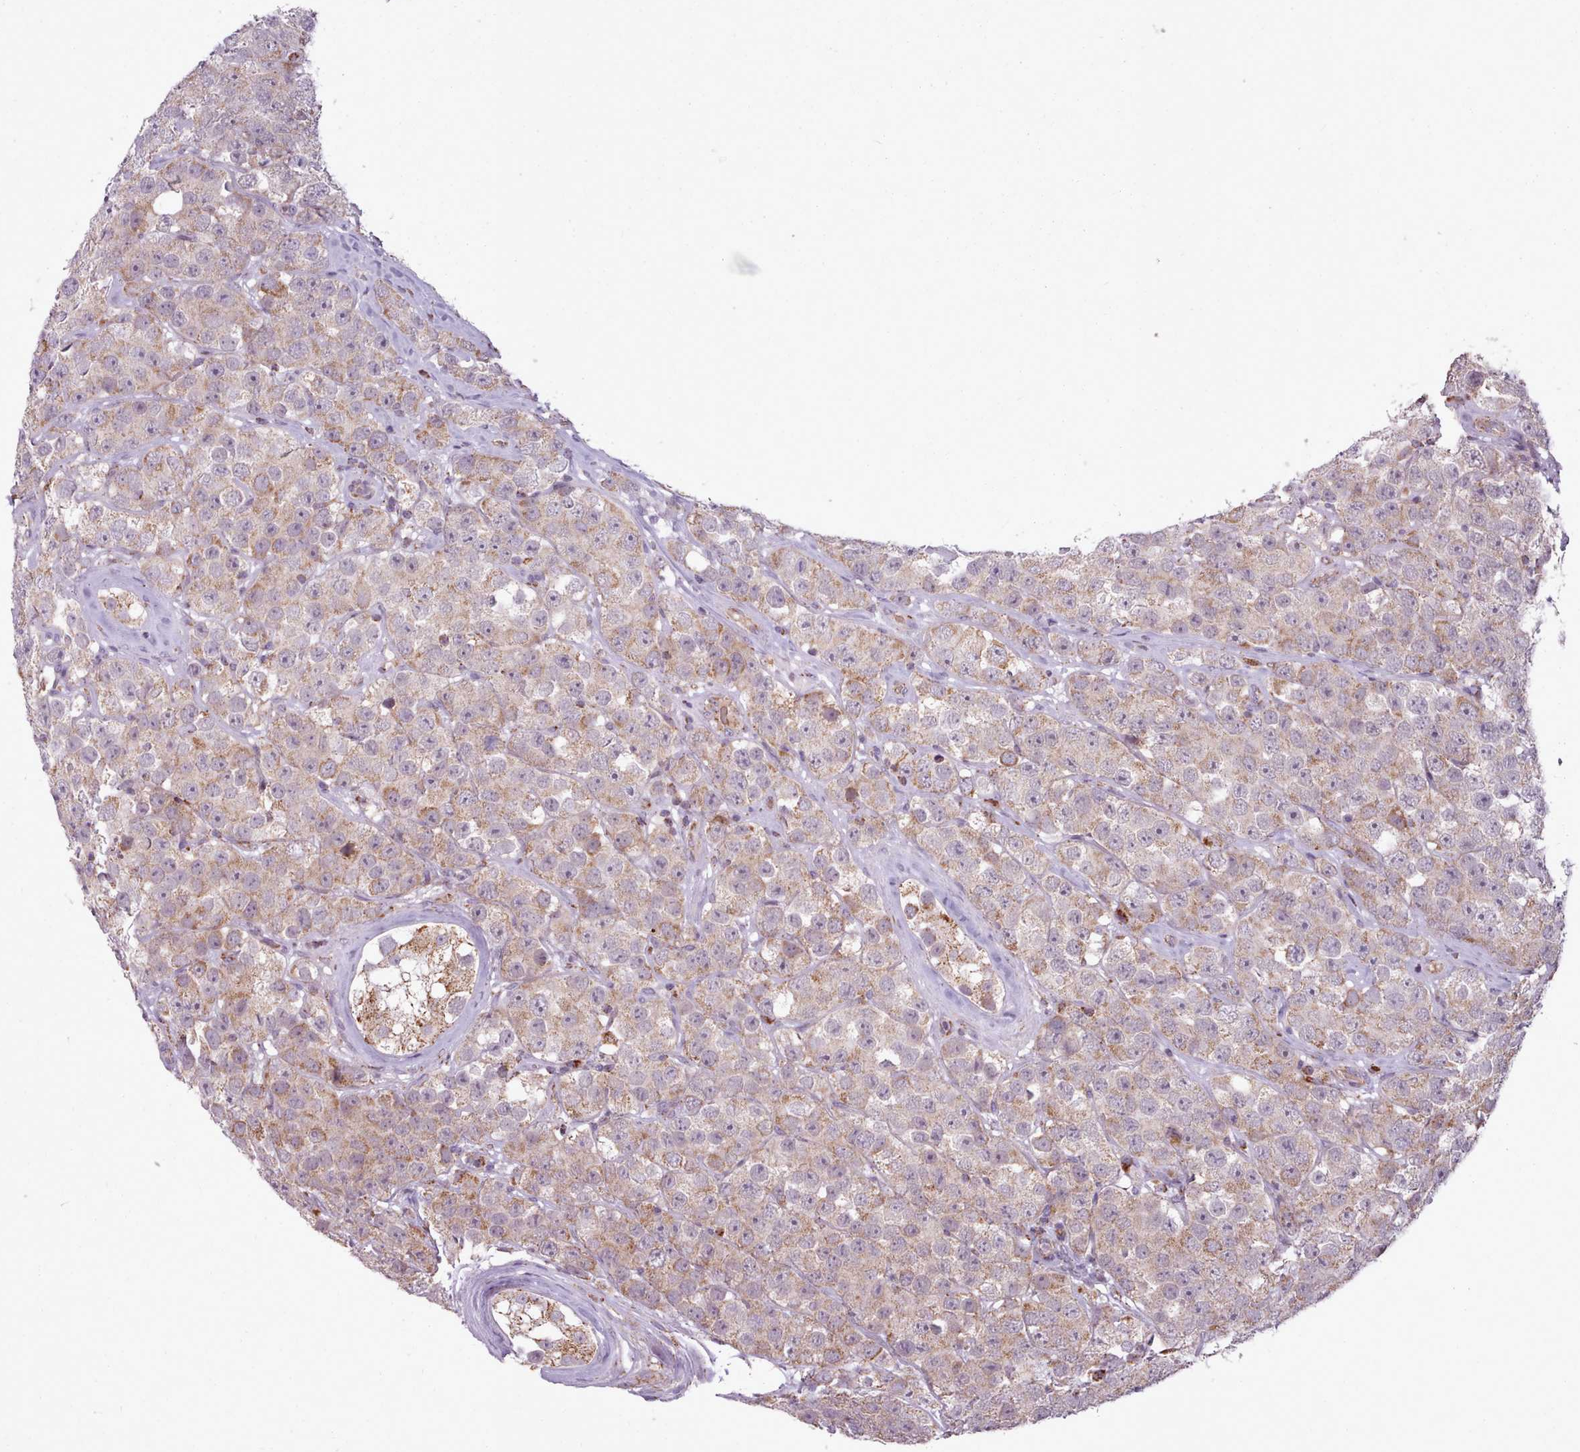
{"staining": {"intensity": "weak", "quantity": "<25%", "location": "cytoplasmic/membranous"}, "tissue": "testis cancer", "cell_type": "Tumor cells", "image_type": "cancer", "snomed": [{"axis": "morphology", "description": "Seminoma, NOS"}, {"axis": "topography", "description": "Testis"}], "caption": "Immunohistochemical staining of human testis cancer (seminoma) reveals no significant staining in tumor cells.", "gene": "LIN7C", "patient": {"sex": "male", "age": 28}}